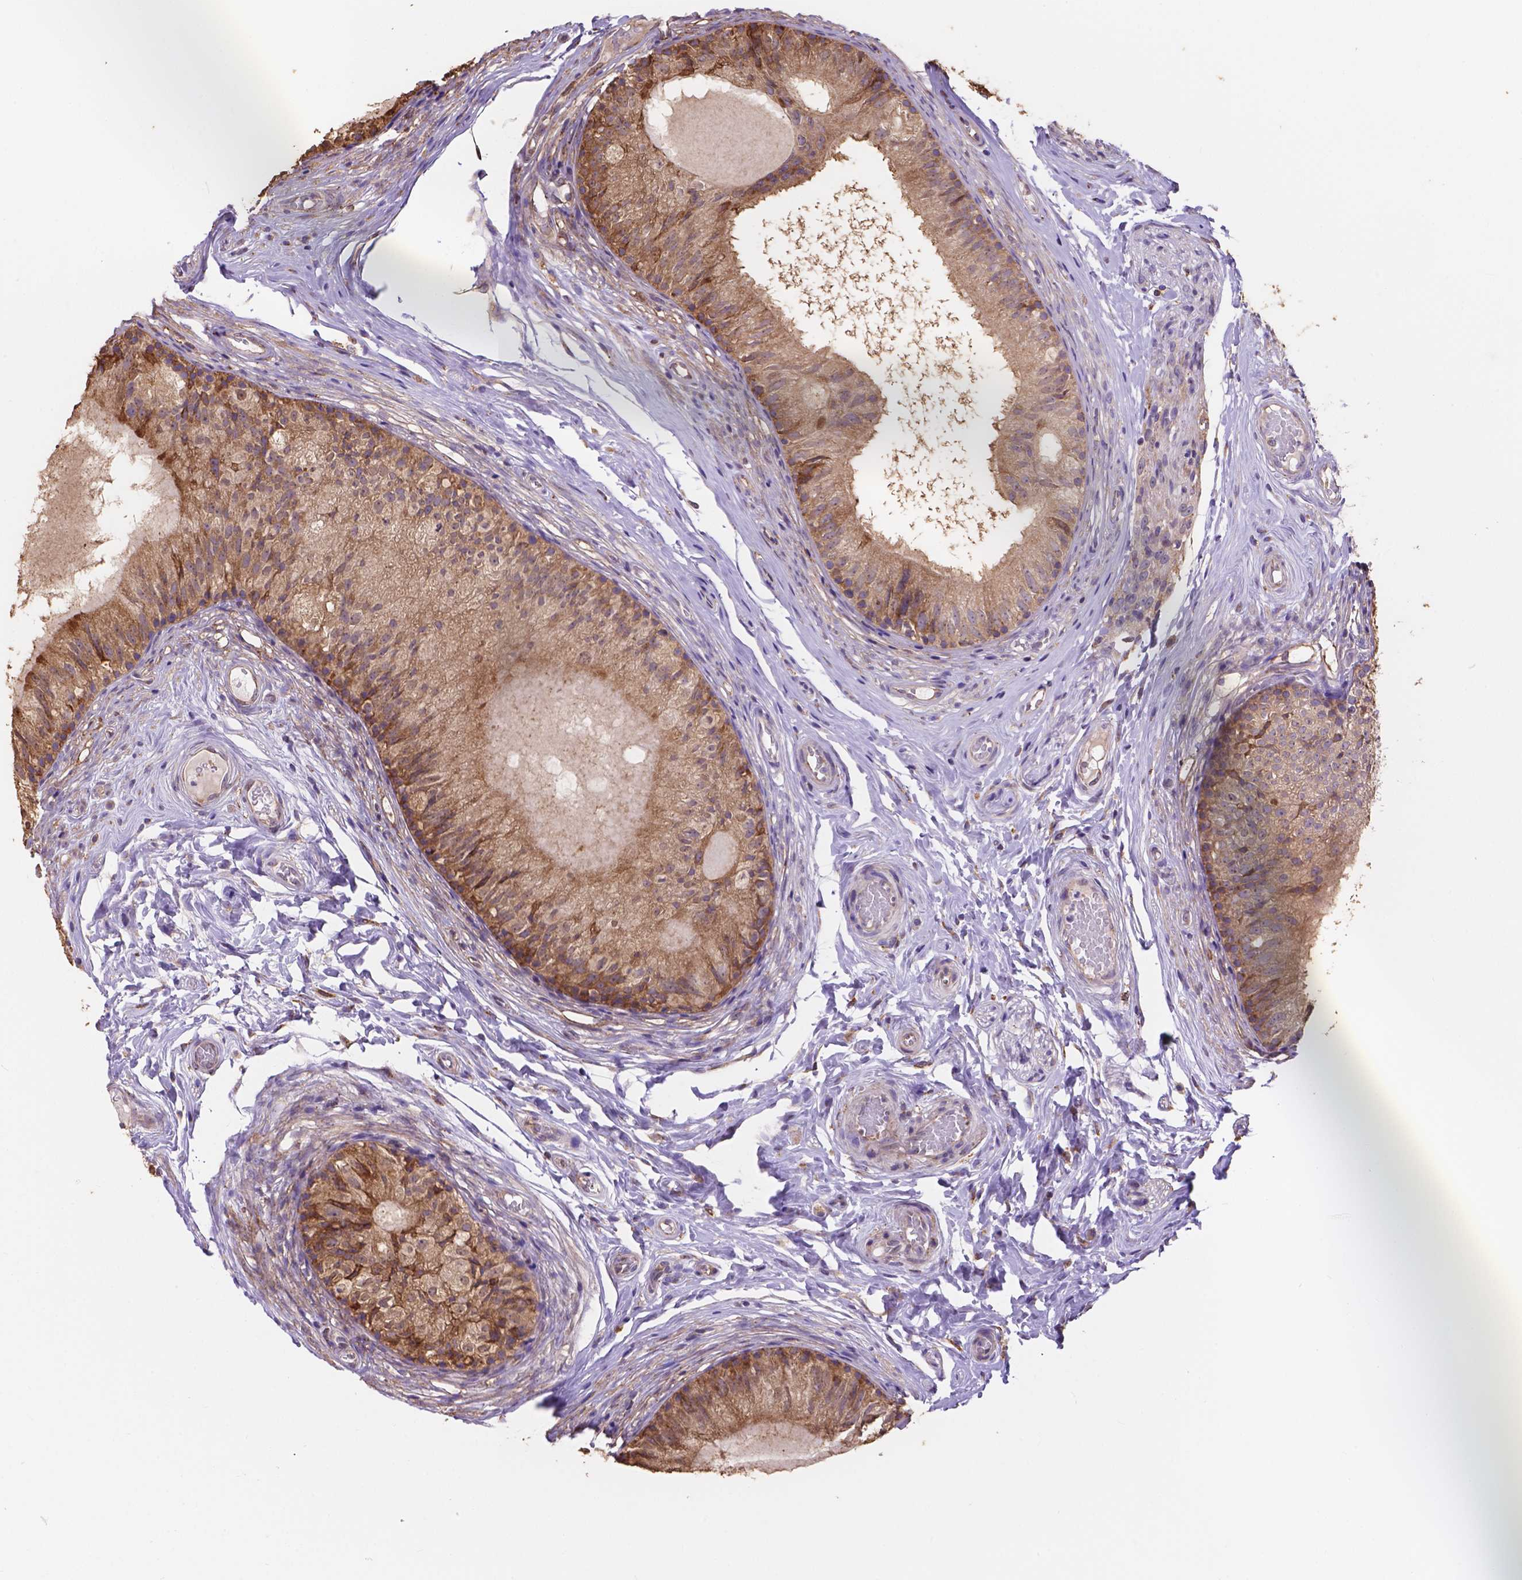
{"staining": {"intensity": "moderate", "quantity": ">75%", "location": "cytoplasmic/membranous"}, "tissue": "epididymis", "cell_type": "Glandular cells", "image_type": "normal", "snomed": [{"axis": "morphology", "description": "Normal tissue, NOS"}, {"axis": "topography", "description": "Epididymis"}], "caption": "A high-resolution photomicrograph shows immunohistochemistry (IHC) staining of unremarkable epididymis, which exhibits moderate cytoplasmic/membranous expression in about >75% of glandular cells. Nuclei are stained in blue.", "gene": "IPO11", "patient": {"sex": "male", "age": 29}}